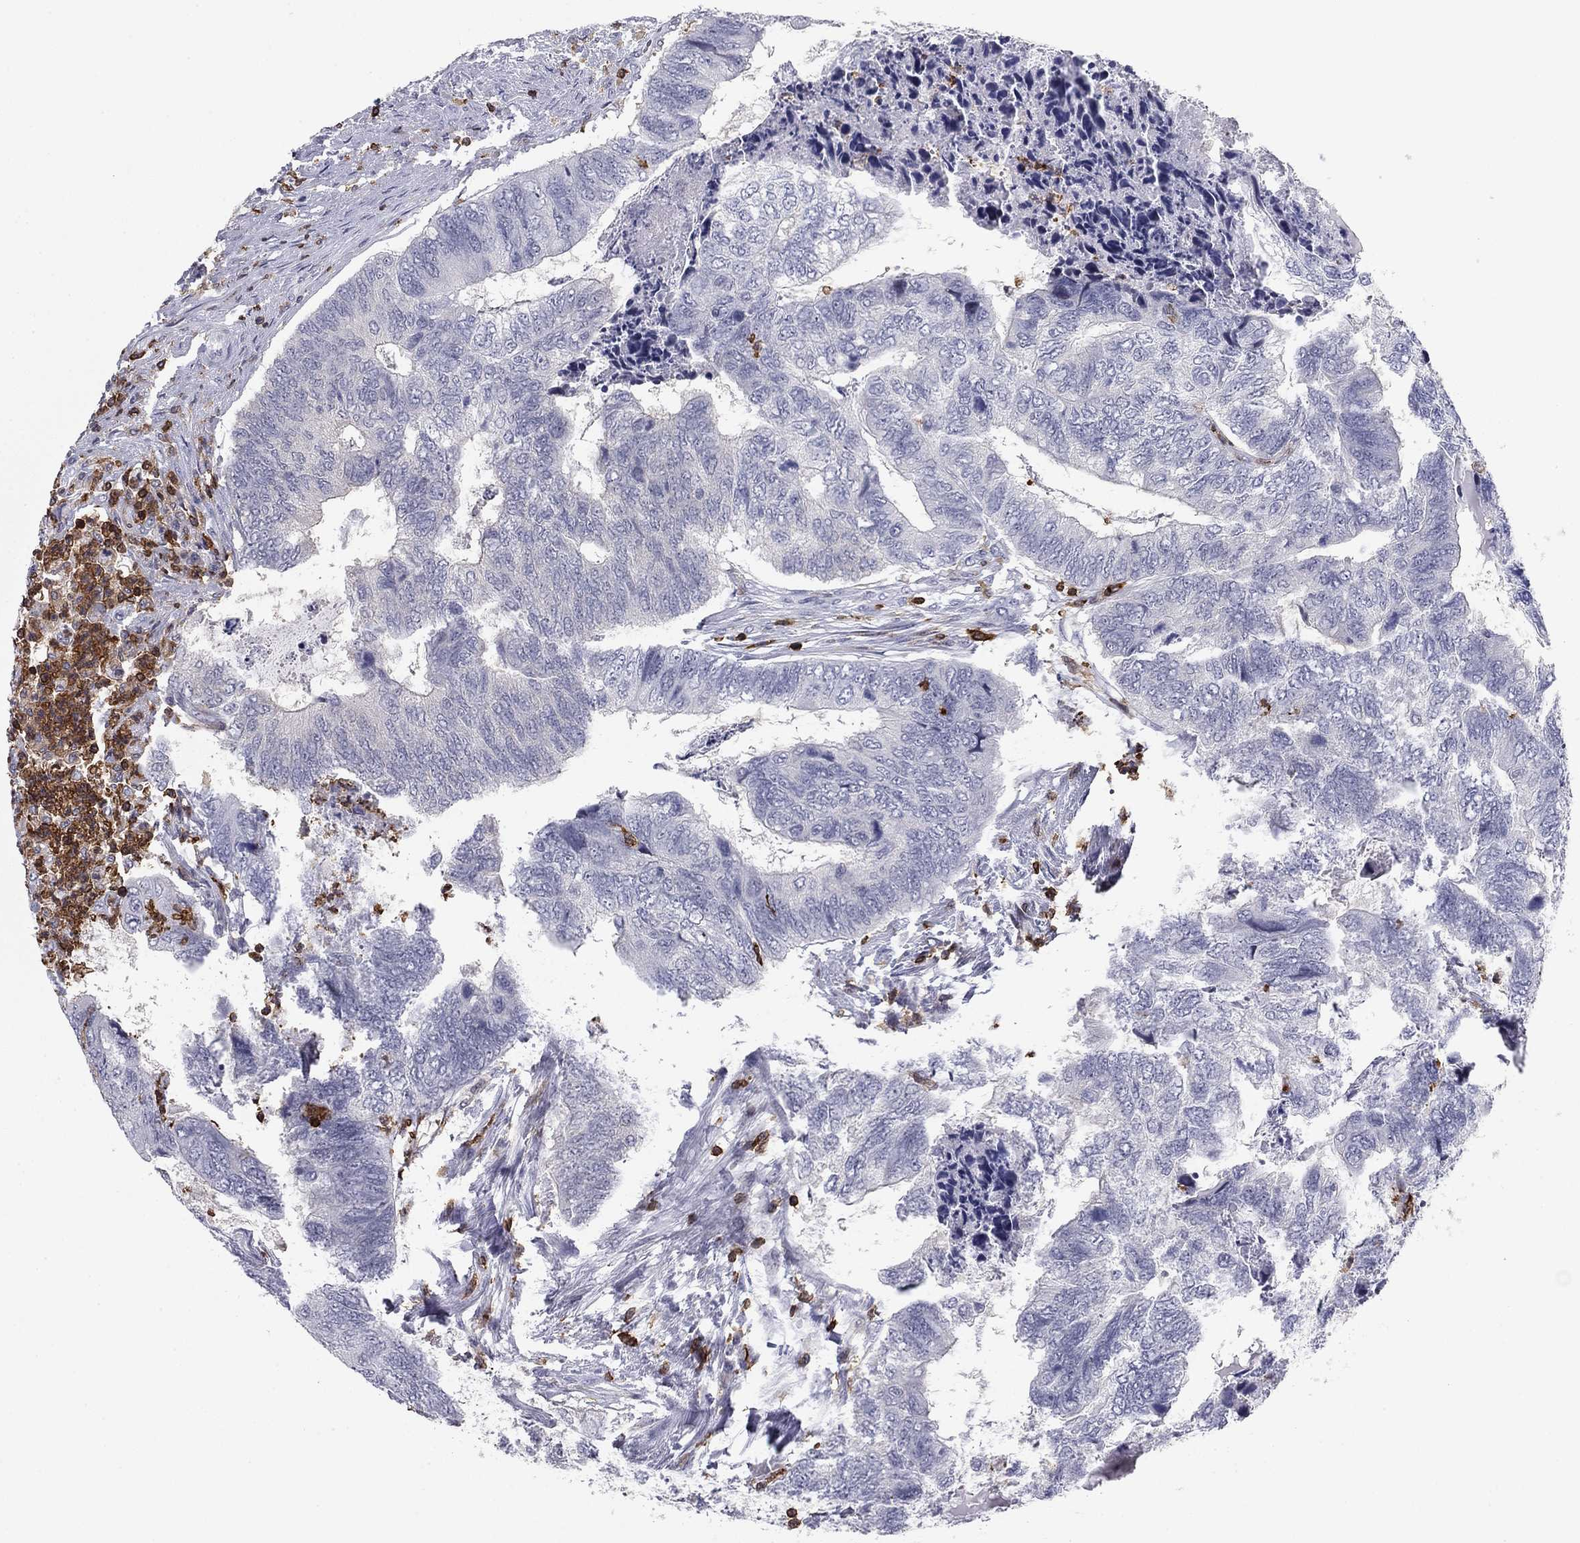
{"staining": {"intensity": "negative", "quantity": "none", "location": "none"}, "tissue": "colorectal cancer", "cell_type": "Tumor cells", "image_type": "cancer", "snomed": [{"axis": "morphology", "description": "Adenocarcinoma, NOS"}, {"axis": "topography", "description": "Colon"}], "caption": "The image exhibits no staining of tumor cells in adenocarcinoma (colorectal).", "gene": "ARHGAP27", "patient": {"sex": "female", "age": 67}}